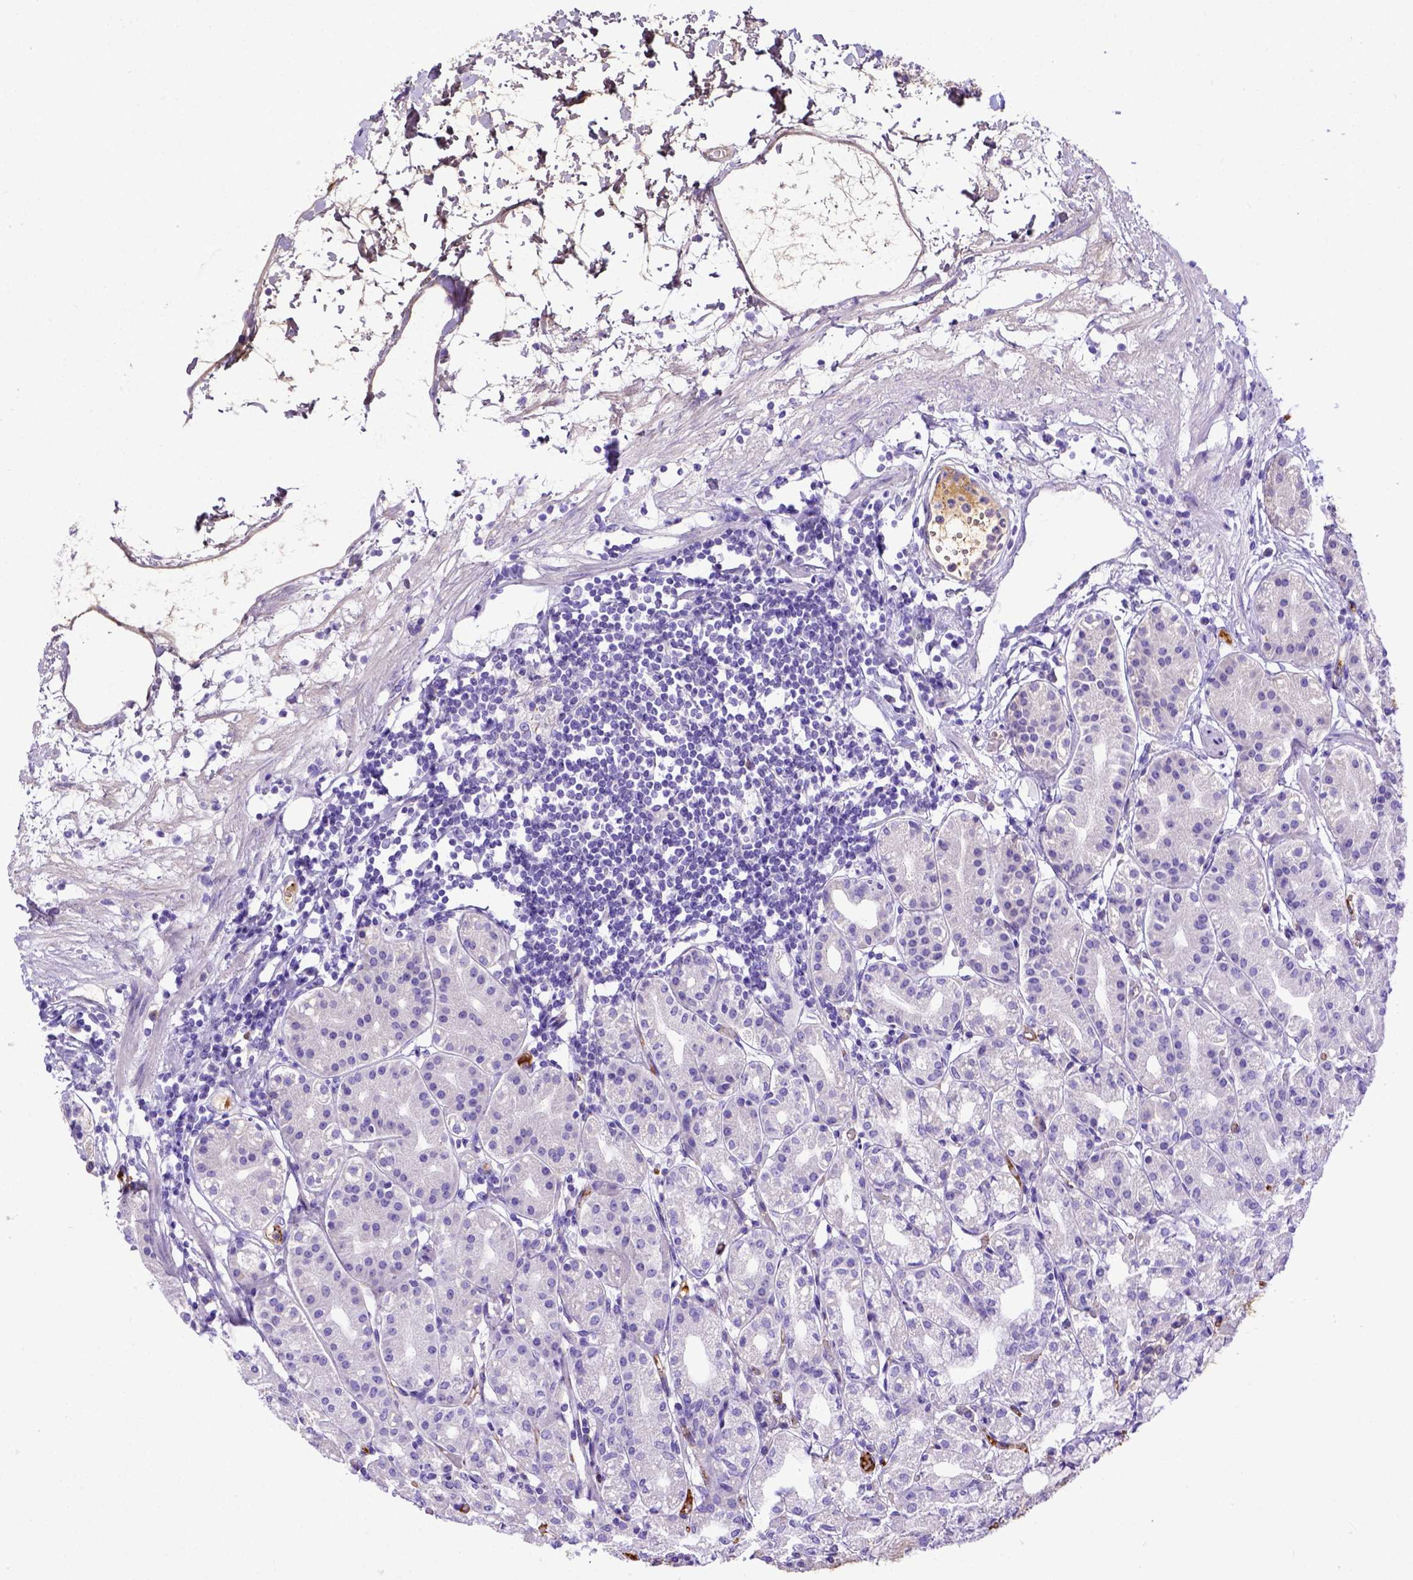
{"staining": {"intensity": "negative", "quantity": "none", "location": "none"}, "tissue": "stomach", "cell_type": "Glandular cells", "image_type": "normal", "snomed": [{"axis": "morphology", "description": "Normal tissue, NOS"}, {"axis": "topography", "description": "Skeletal muscle"}, {"axis": "topography", "description": "Stomach"}], "caption": "High power microscopy image of an immunohistochemistry (IHC) photomicrograph of unremarkable stomach, revealing no significant positivity in glandular cells.", "gene": "CFAP300", "patient": {"sex": "female", "age": 57}}